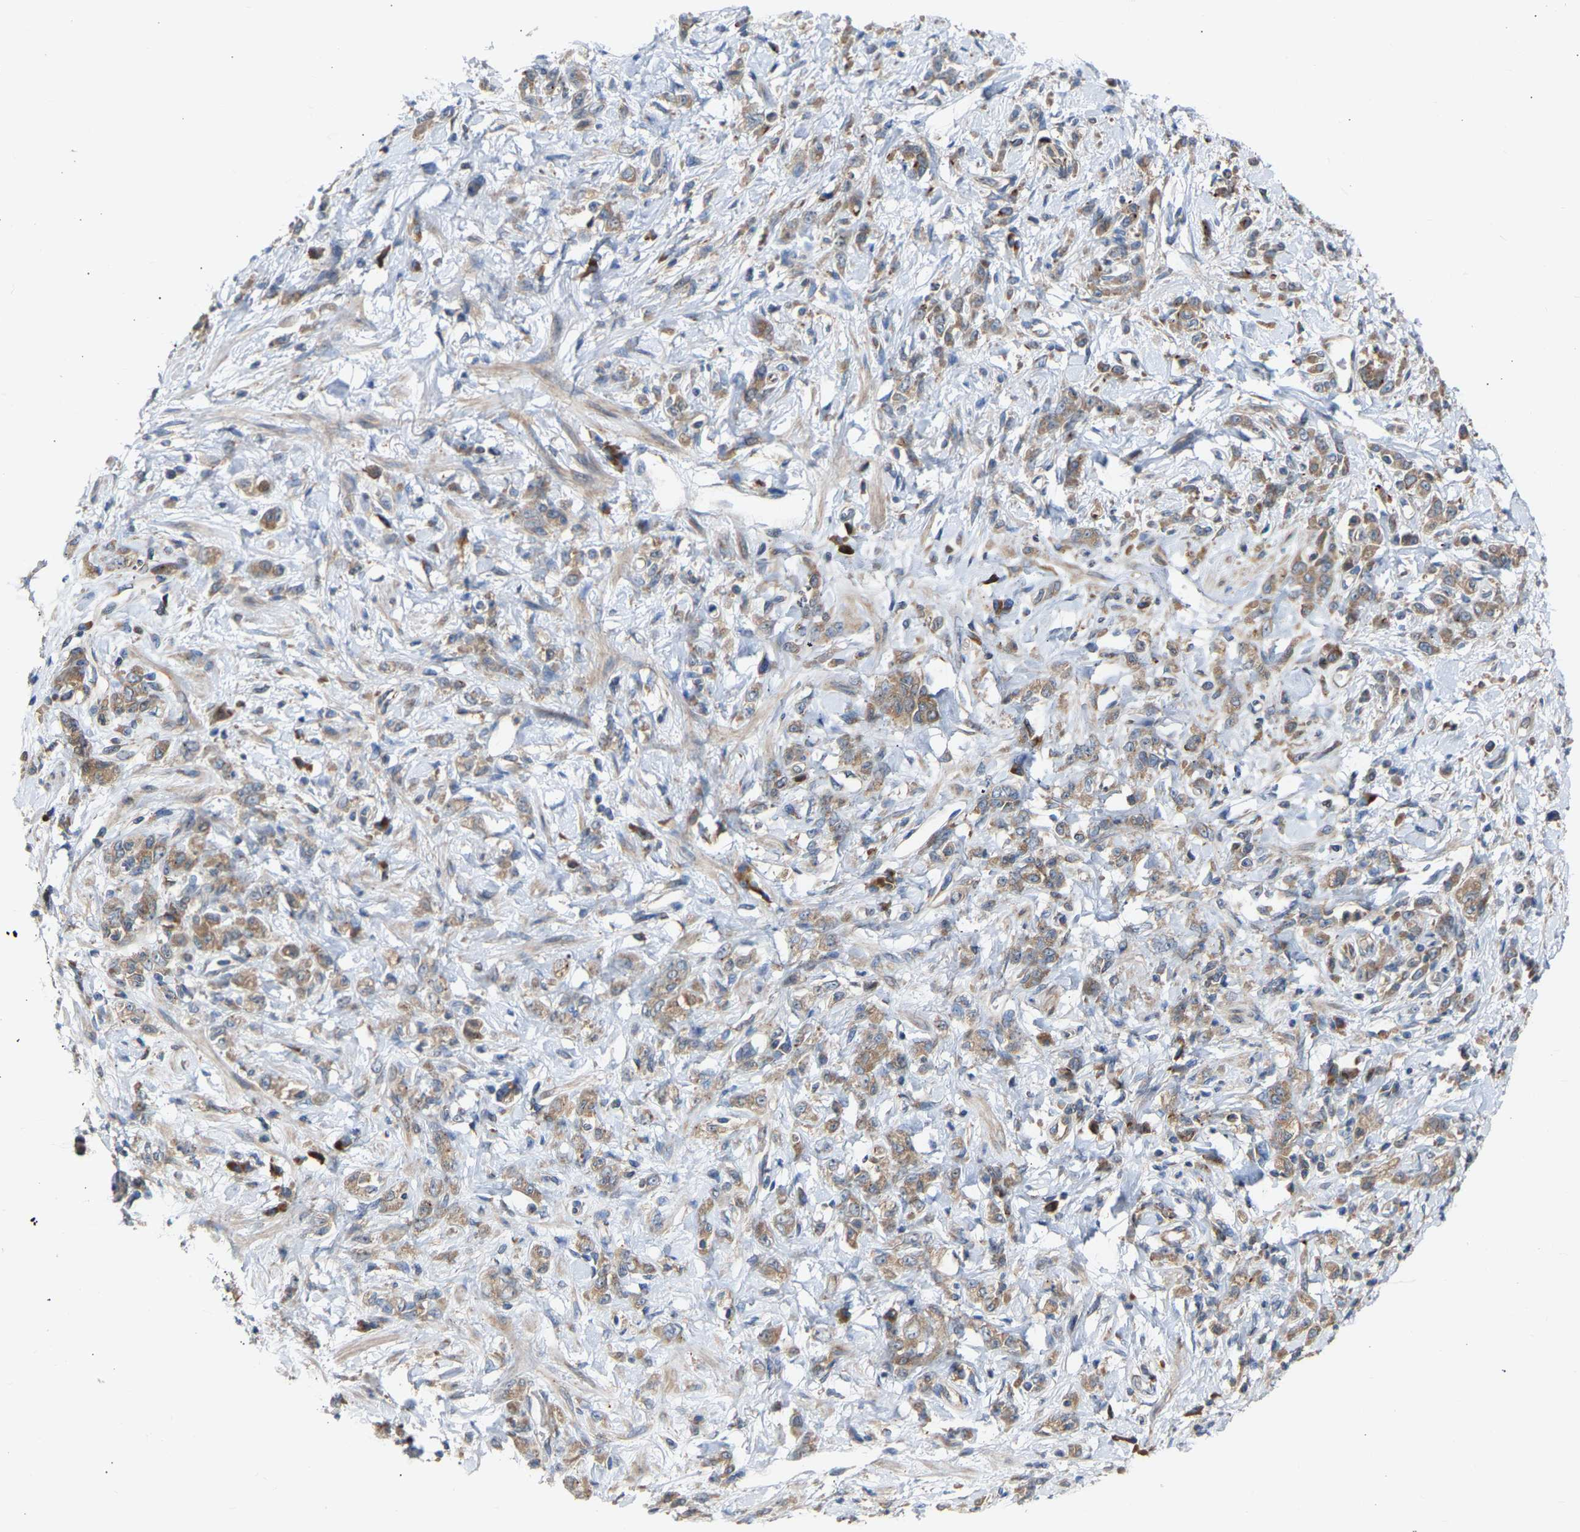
{"staining": {"intensity": "moderate", "quantity": ">75%", "location": "cytoplasmic/membranous"}, "tissue": "stomach cancer", "cell_type": "Tumor cells", "image_type": "cancer", "snomed": [{"axis": "morphology", "description": "Normal tissue, NOS"}, {"axis": "morphology", "description": "Adenocarcinoma, NOS"}, {"axis": "topography", "description": "Stomach"}], "caption": "A photomicrograph of human stomach adenocarcinoma stained for a protein exhibits moderate cytoplasmic/membranous brown staining in tumor cells. (DAB = brown stain, brightfield microscopy at high magnification).", "gene": "GCN1", "patient": {"sex": "male", "age": 82}}